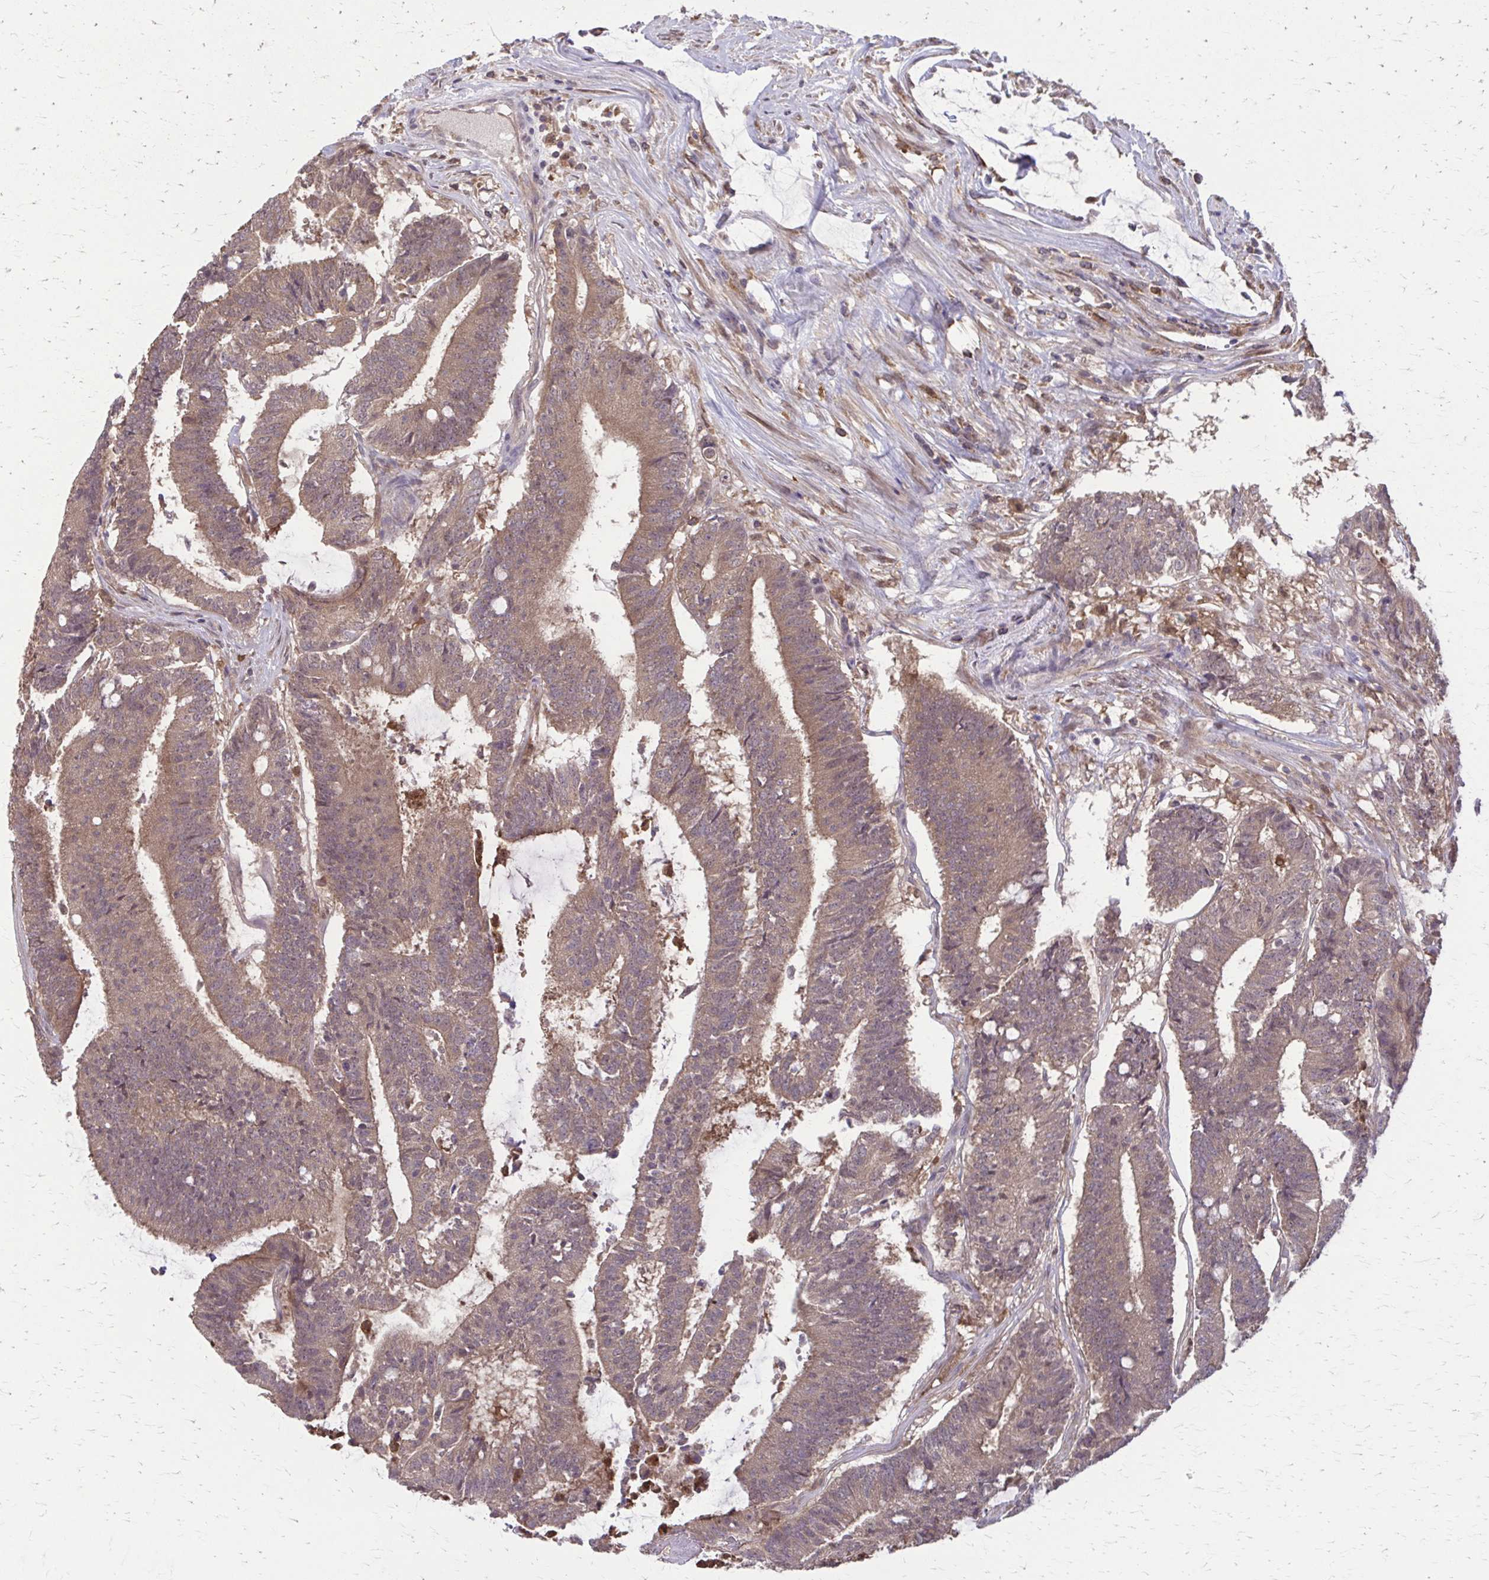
{"staining": {"intensity": "moderate", "quantity": ">75%", "location": "cytoplasmic/membranous"}, "tissue": "colorectal cancer", "cell_type": "Tumor cells", "image_type": "cancer", "snomed": [{"axis": "morphology", "description": "Adenocarcinoma, NOS"}, {"axis": "topography", "description": "Colon"}], "caption": "The immunohistochemical stain highlights moderate cytoplasmic/membranous positivity in tumor cells of adenocarcinoma (colorectal) tissue. (brown staining indicates protein expression, while blue staining denotes nuclei).", "gene": "NRBF2", "patient": {"sex": "female", "age": 43}}